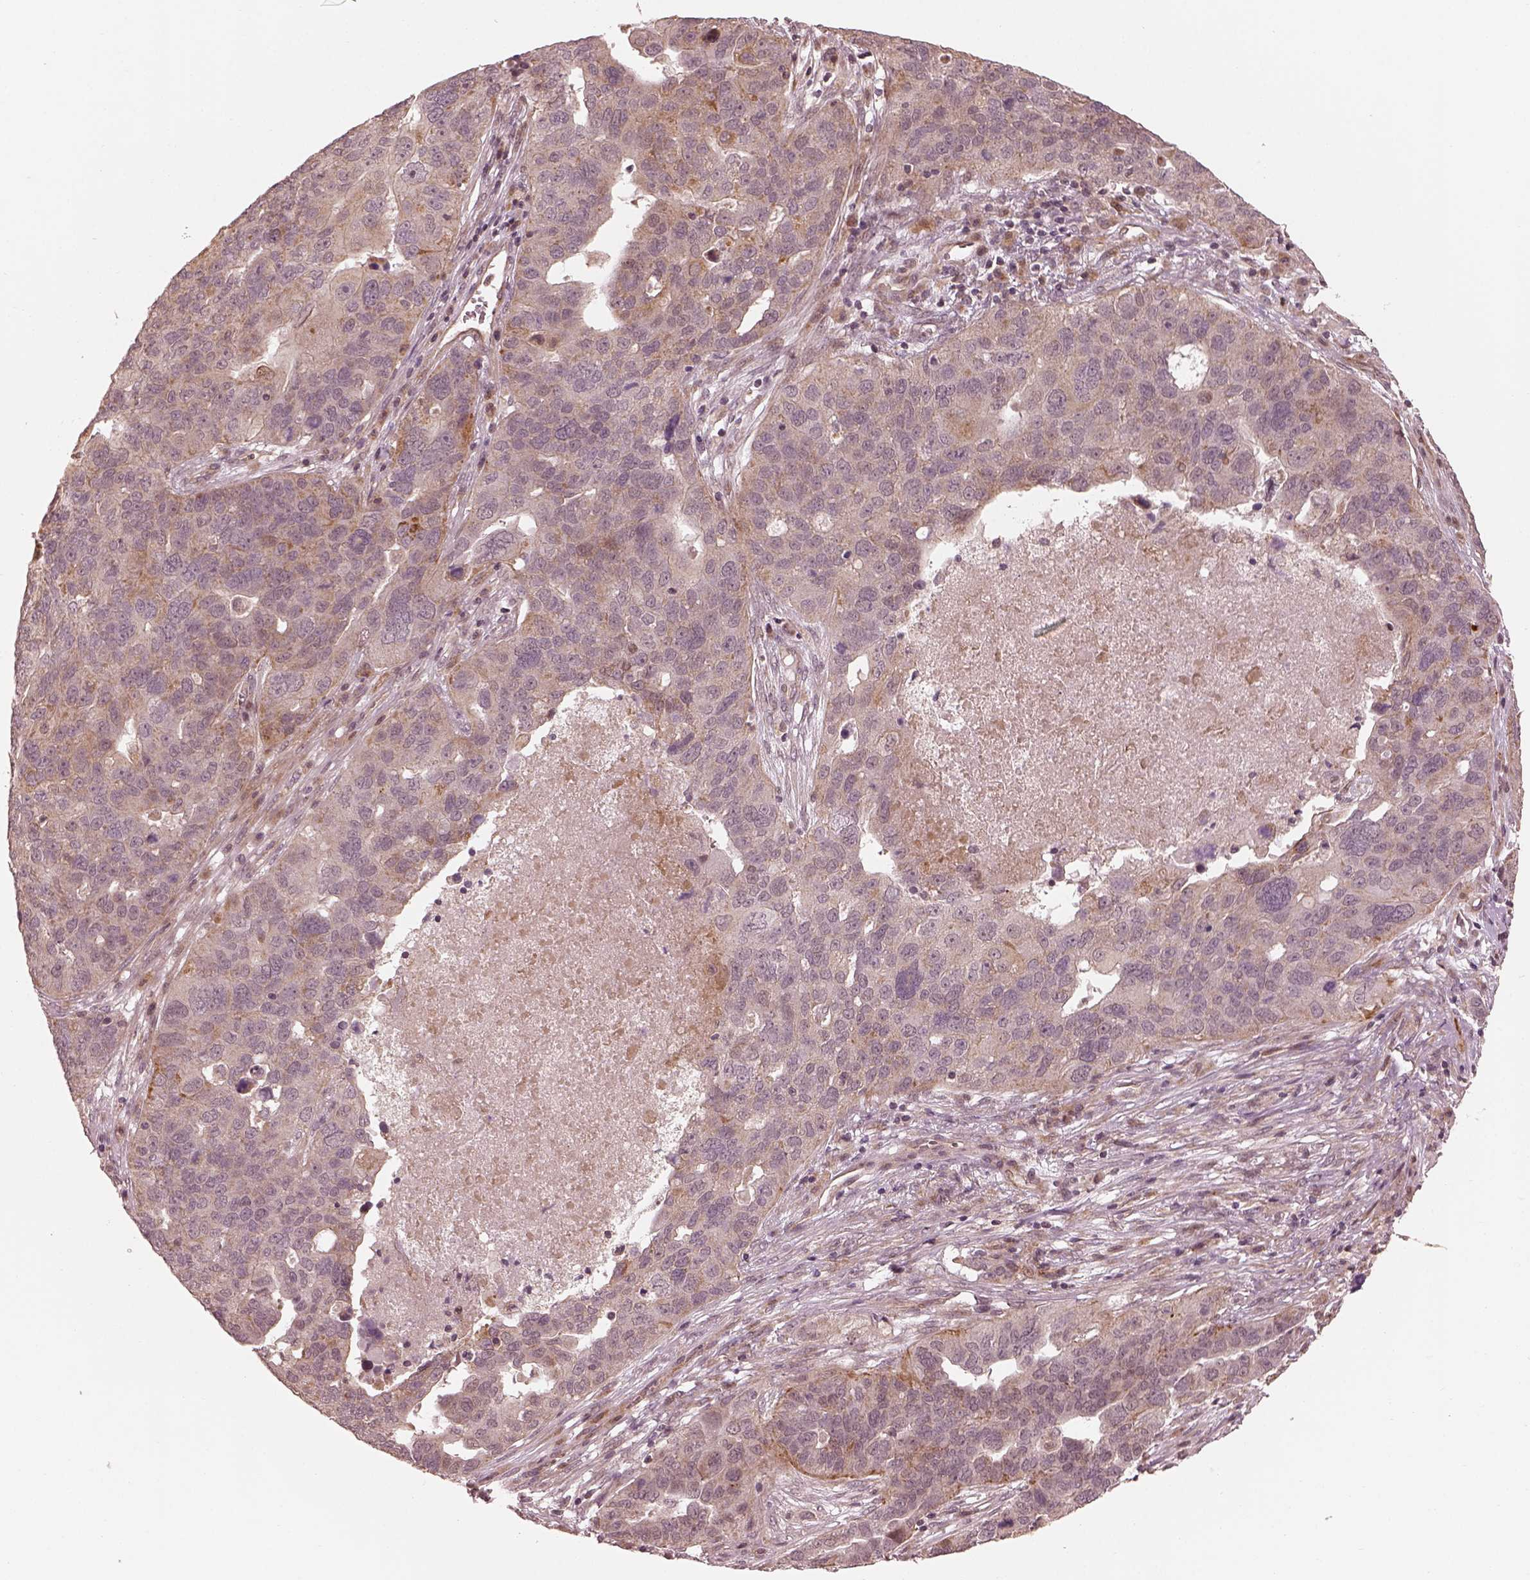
{"staining": {"intensity": "weak", "quantity": "25%-75%", "location": "cytoplasmic/membranous"}, "tissue": "ovarian cancer", "cell_type": "Tumor cells", "image_type": "cancer", "snomed": [{"axis": "morphology", "description": "Carcinoma, endometroid"}, {"axis": "topography", "description": "Soft tissue"}, {"axis": "topography", "description": "Ovary"}], "caption": "Ovarian endometroid carcinoma tissue exhibits weak cytoplasmic/membranous positivity in about 25%-75% of tumor cells, visualized by immunohistochemistry.", "gene": "SLC25A46", "patient": {"sex": "female", "age": 52}}